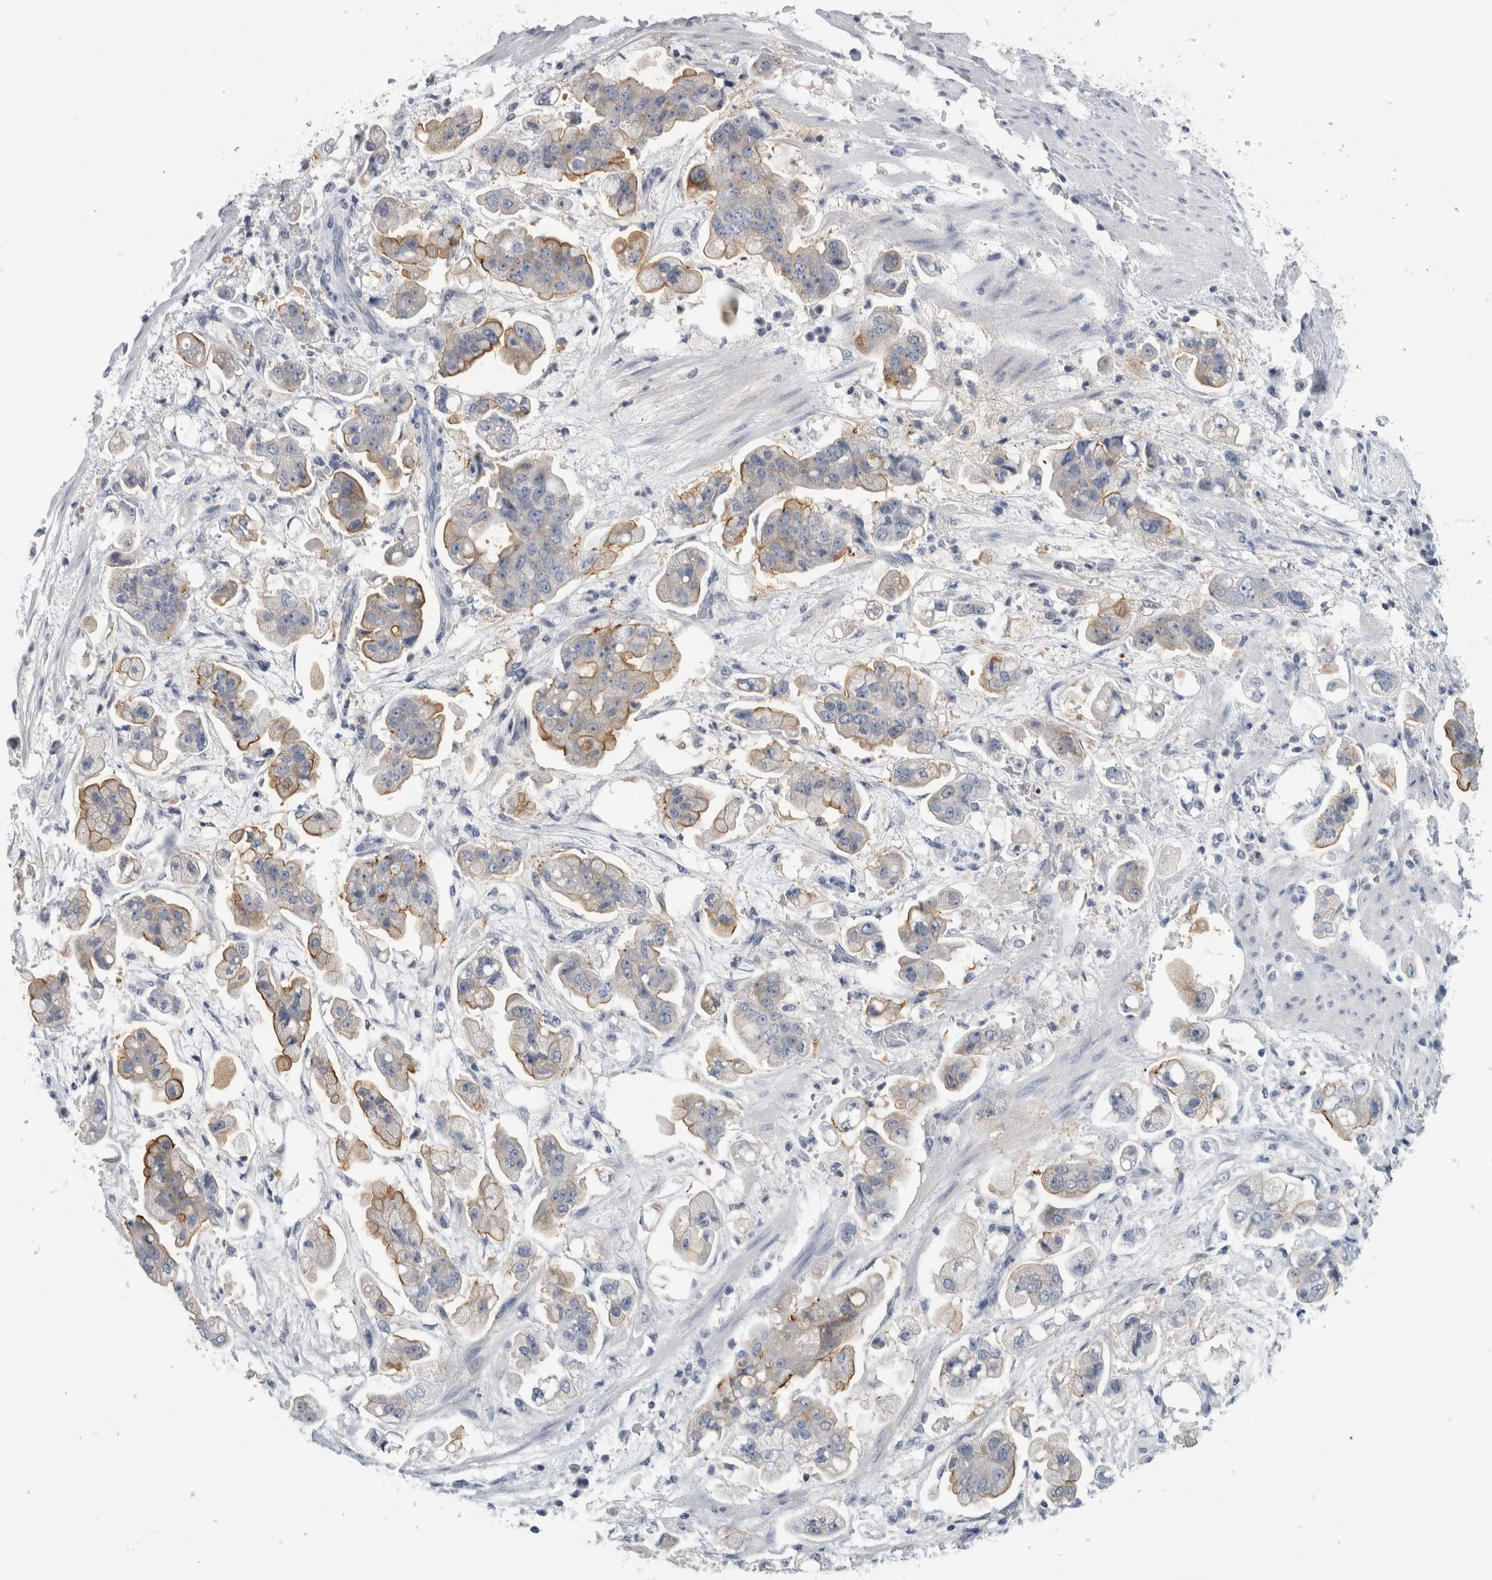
{"staining": {"intensity": "weak", "quantity": "<25%", "location": "cytoplasmic/membranous"}, "tissue": "stomach cancer", "cell_type": "Tumor cells", "image_type": "cancer", "snomed": [{"axis": "morphology", "description": "Adenocarcinoma, NOS"}, {"axis": "topography", "description": "Stomach"}], "caption": "This is an immunohistochemistry histopathology image of adenocarcinoma (stomach). There is no expression in tumor cells.", "gene": "ANKFY1", "patient": {"sex": "male", "age": 62}}